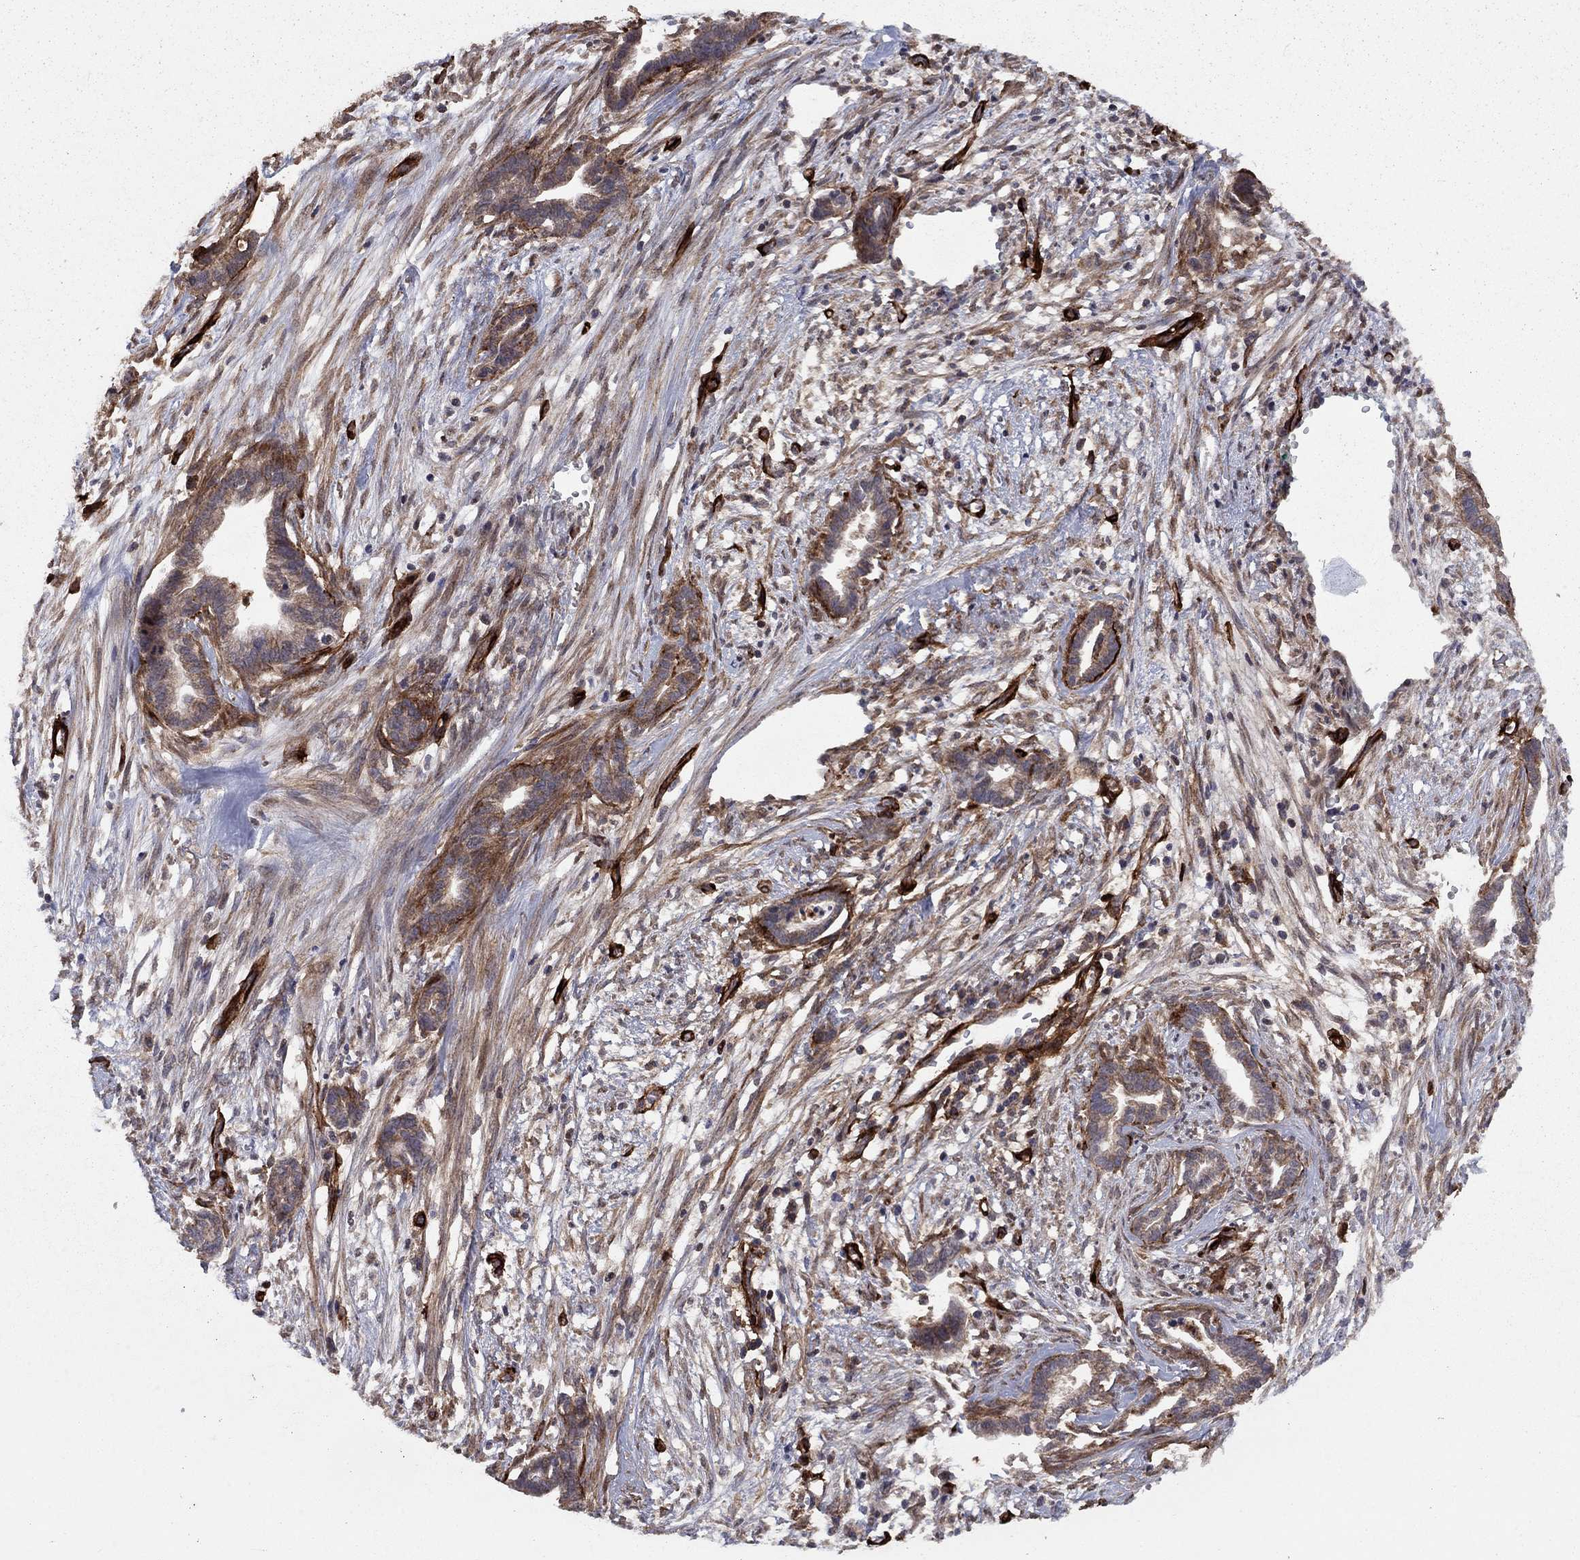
{"staining": {"intensity": "moderate", "quantity": "<25%", "location": "cytoplasmic/membranous"}, "tissue": "cervical cancer", "cell_type": "Tumor cells", "image_type": "cancer", "snomed": [{"axis": "morphology", "description": "Adenocarcinoma, NOS"}, {"axis": "topography", "description": "Cervix"}], "caption": "Cervical cancer (adenocarcinoma) stained for a protein displays moderate cytoplasmic/membranous positivity in tumor cells. The protein of interest is shown in brown color, while the nuclei are stained blue.", "gene": "COL18A1", "patient": {"sex": "female", "age": 62}}